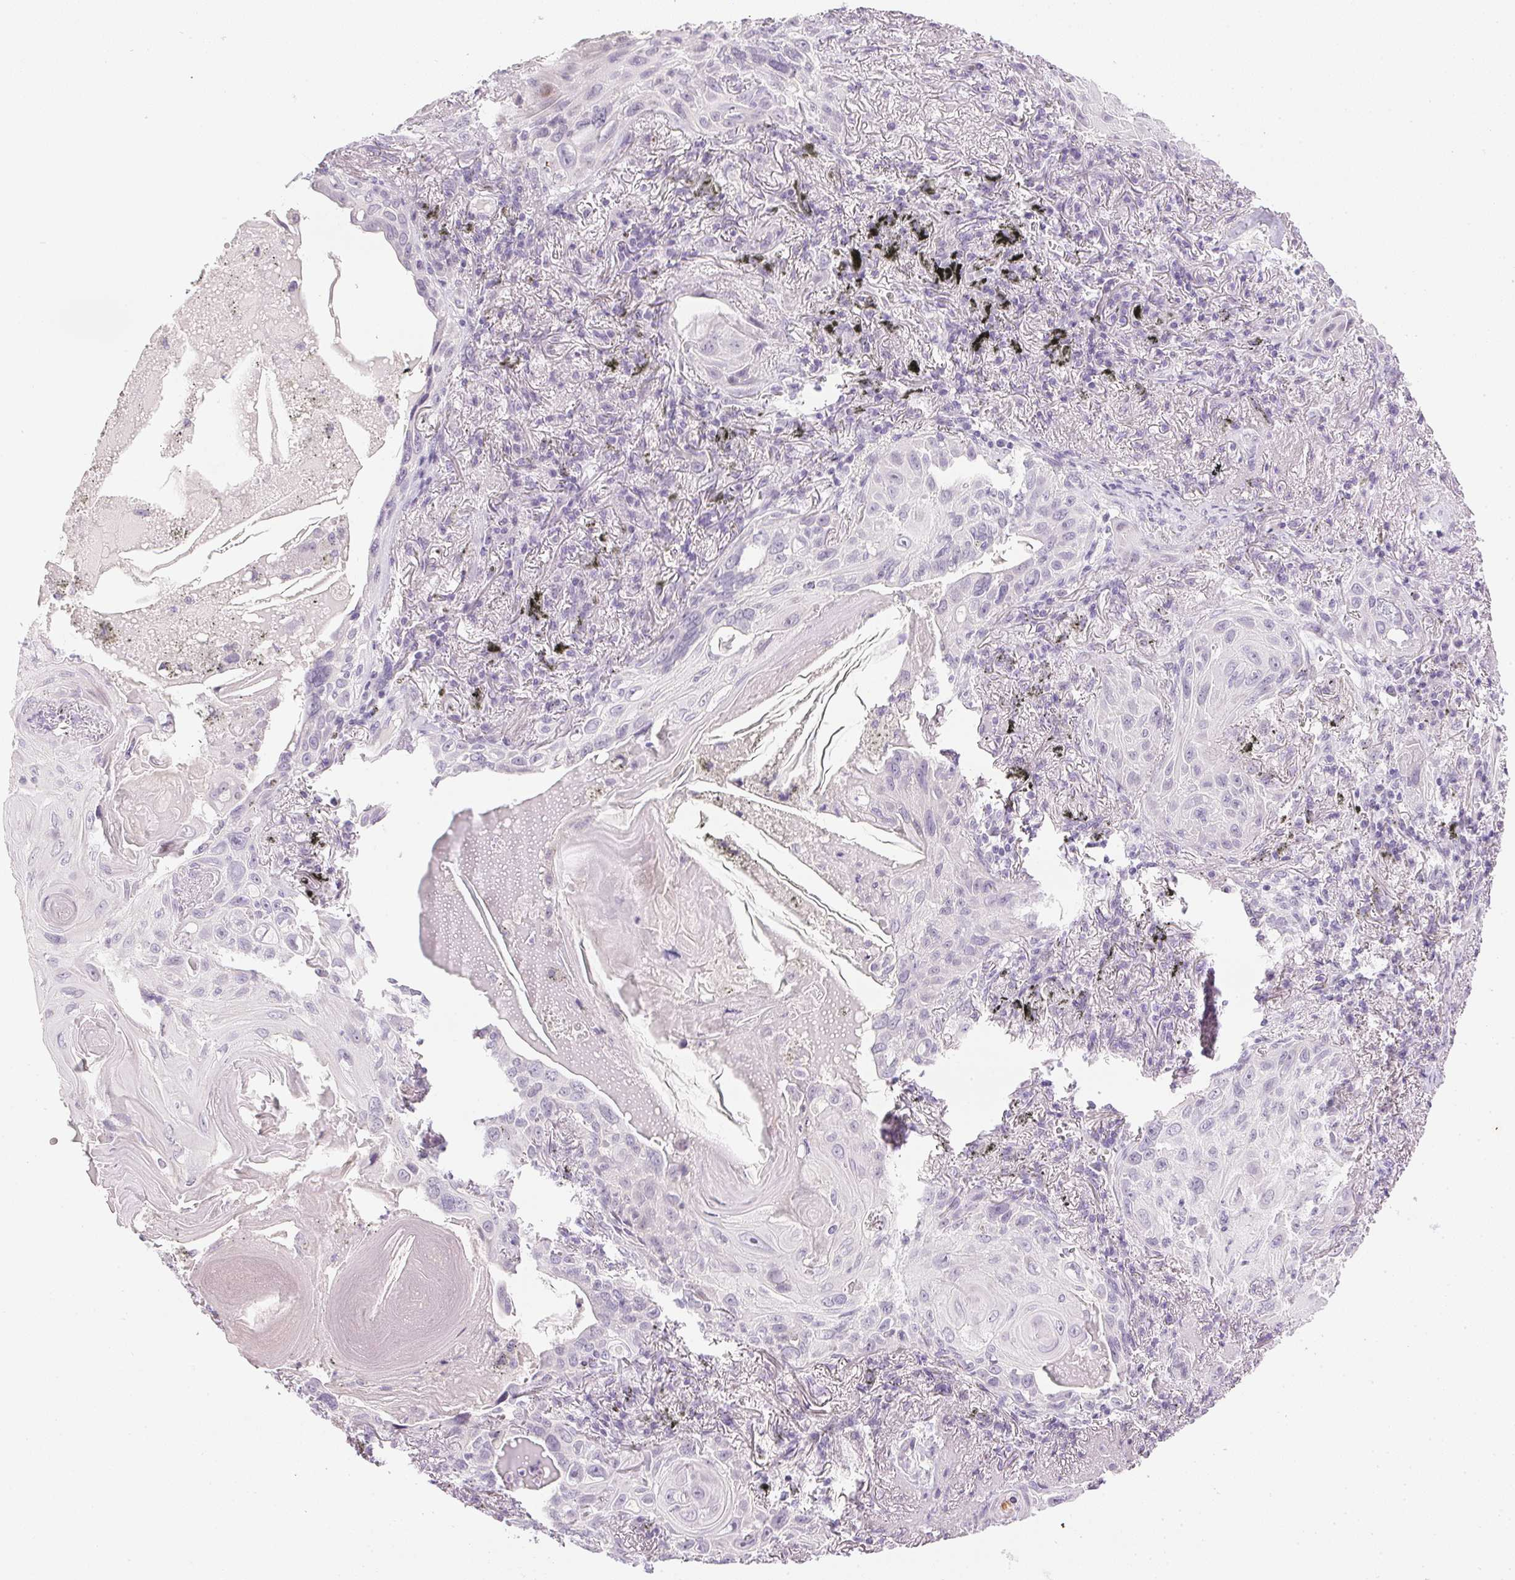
{"staining": {"intensity": "negative", "quantity": "none", "location": "none"}, "tissue": "lung cancer", "cell_type": "Tumor cells", "image_type": "cancer", "snomed": [{"axis": "morphology", "description": "Squamous cell carcinoma, NOS"}, {"axis": "topography", "description": "Lung"}], "caption": "Immunohistochemistry of squamous cell carcinoma (lung) reveals no expression in tumor cells.", "gene": "GSDMC", "patient": {"sex": "male", "age": 79}}